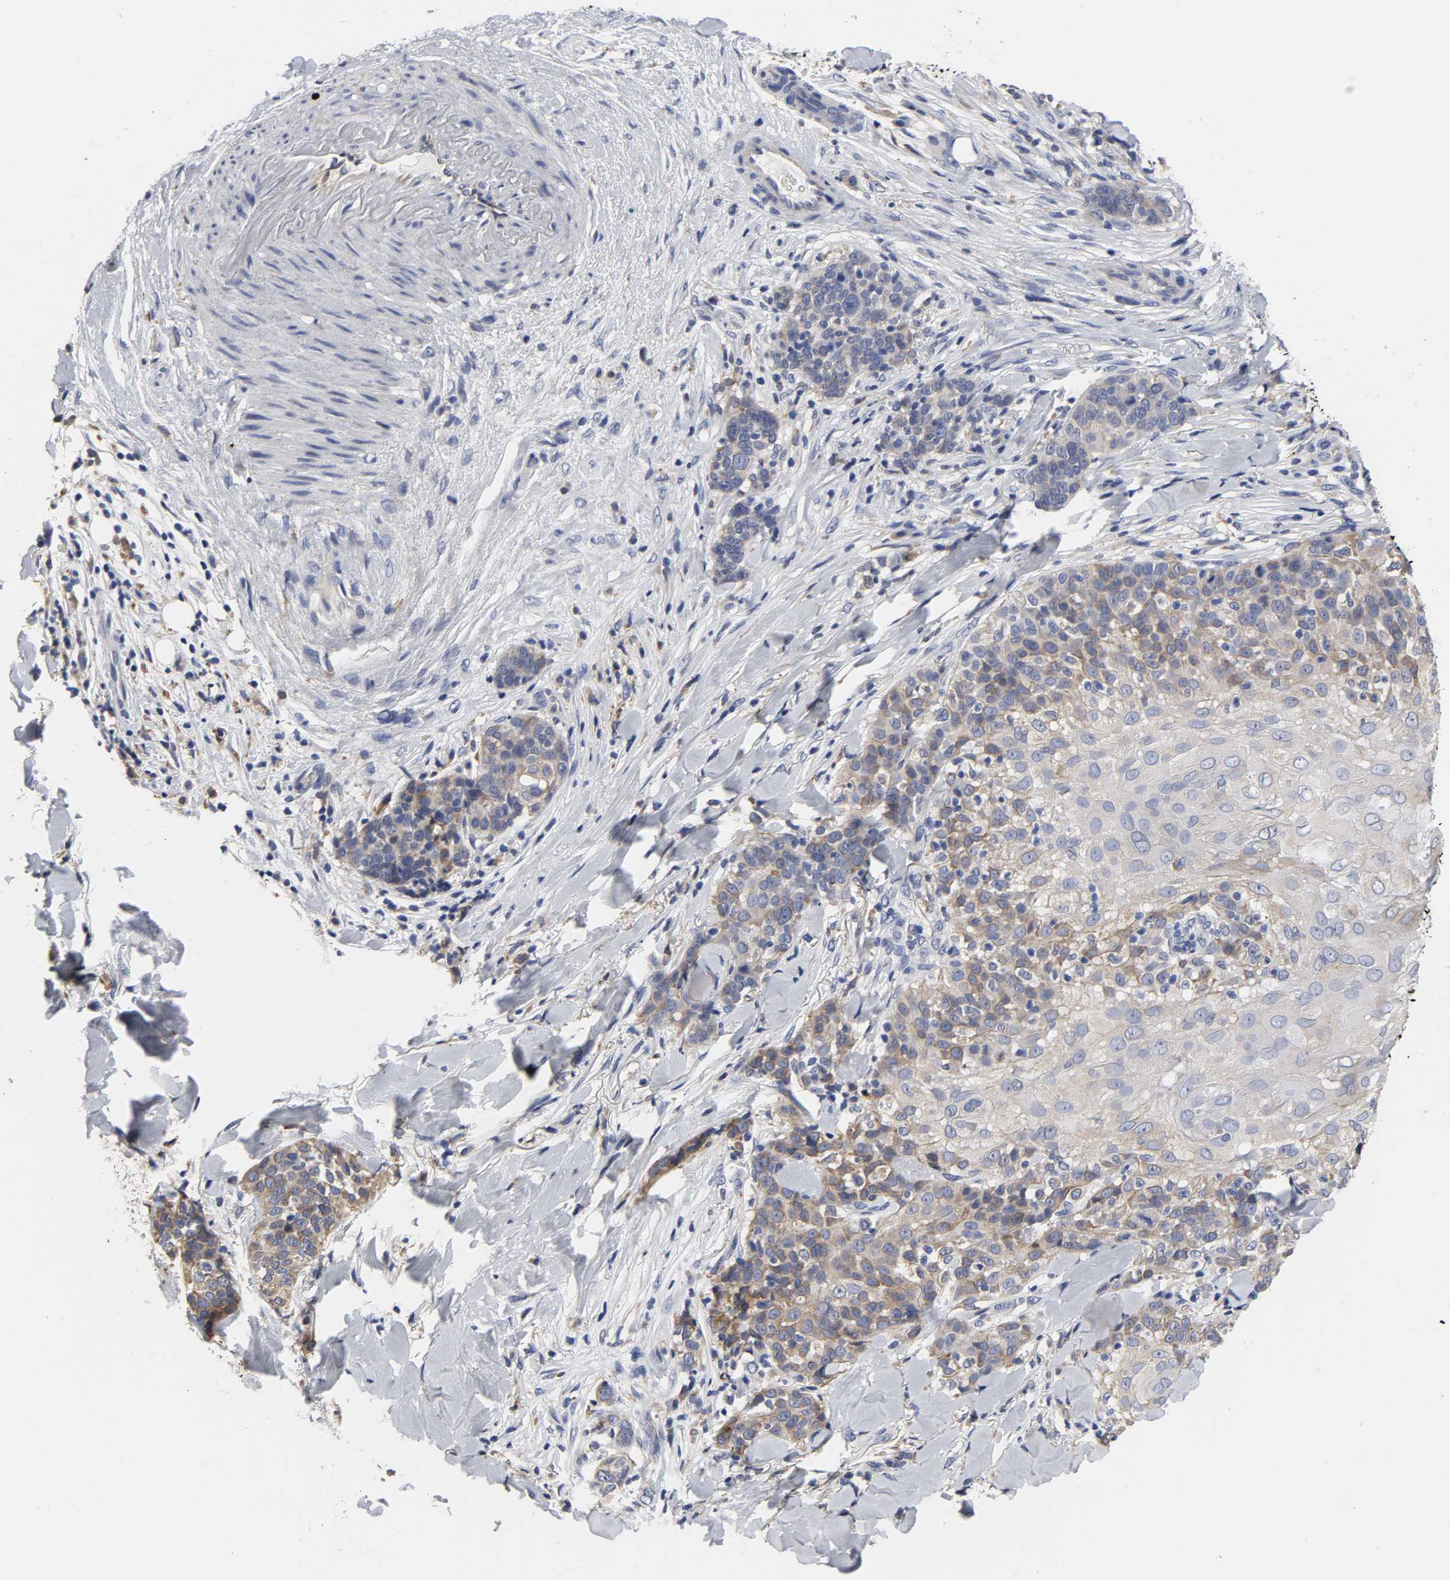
{"staining": {"intensity": "moderate", "quantity": "25%-75%", "location": "cytoplasmic/membranous"}, "tissue": "skin cancer", "cell_type": "Tumor cells", "image_type": "cancer", "snomed": [{"axis": "morphology", "description": "Normal tissue, NOS"}, {"axis": "morphology", "description": "Squamous cell carcinoma, NOS"}, {"axis": "topography", "description": "Skin"}], "caption": "Human squamous cell carcinoma (skin) stained for a protein (brown) displays moderate cytoplasmic/membranous positive positivity in approximately 25%-75% of tumor cells.", "gene": "HCK", "patient": {"sex": "female", "age": 83}}